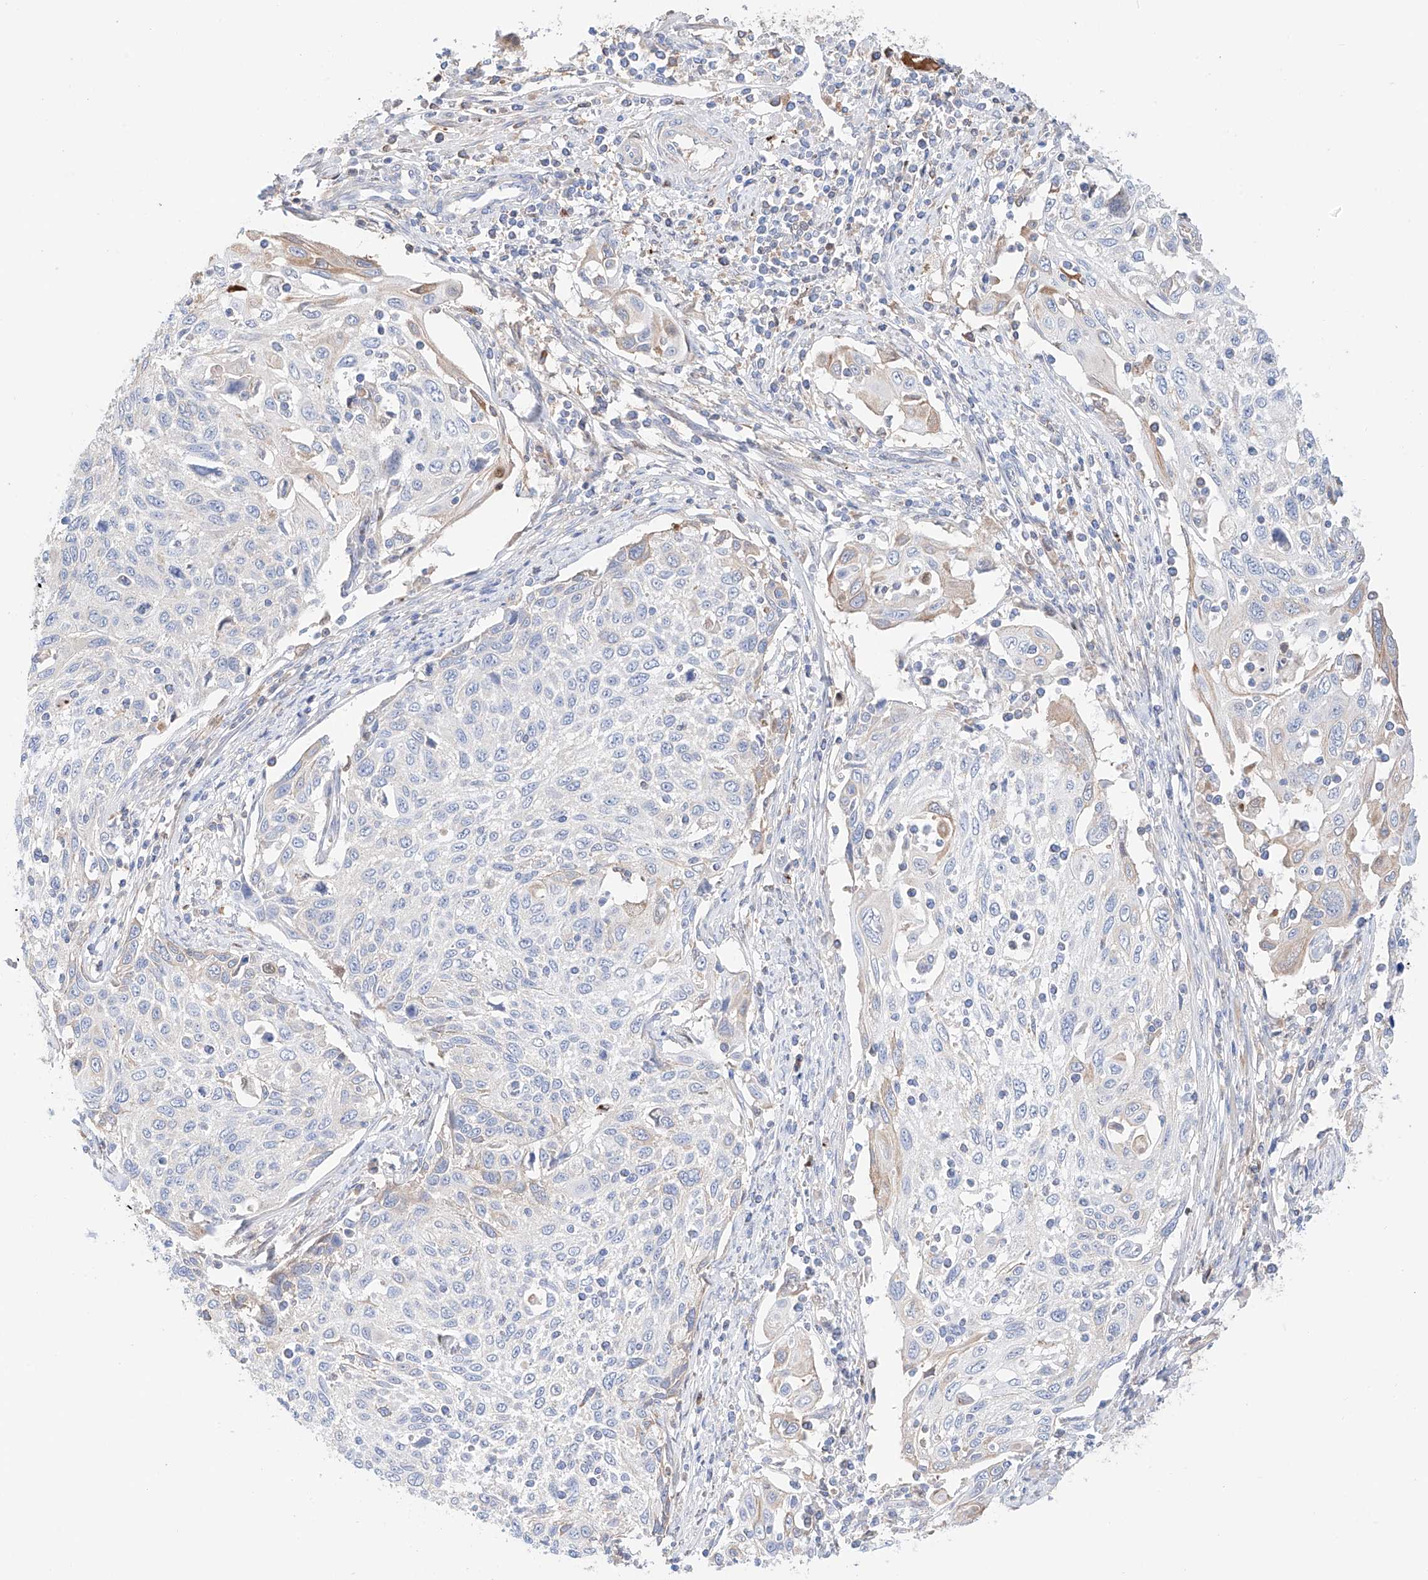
{"staining": {"intensity": "negative", "quantity": "none", "location": "none"}, "tissue": "cervical cancer", "cell_type": "Tumor cells", "image_type": "cancer", "snomed": [{"axis": "morphology", "description": "Squamous cell carcinoma, NOS"}, {"axis": "topography", "description": "Cervix"}], "caption": "Human cervical cancer (squamous cell carcinoma) stained for a protein using IHC reveals no expression in tumor cells.", "gene": "PGGT1B", "patient": {"sex": "female", "age": 70}}